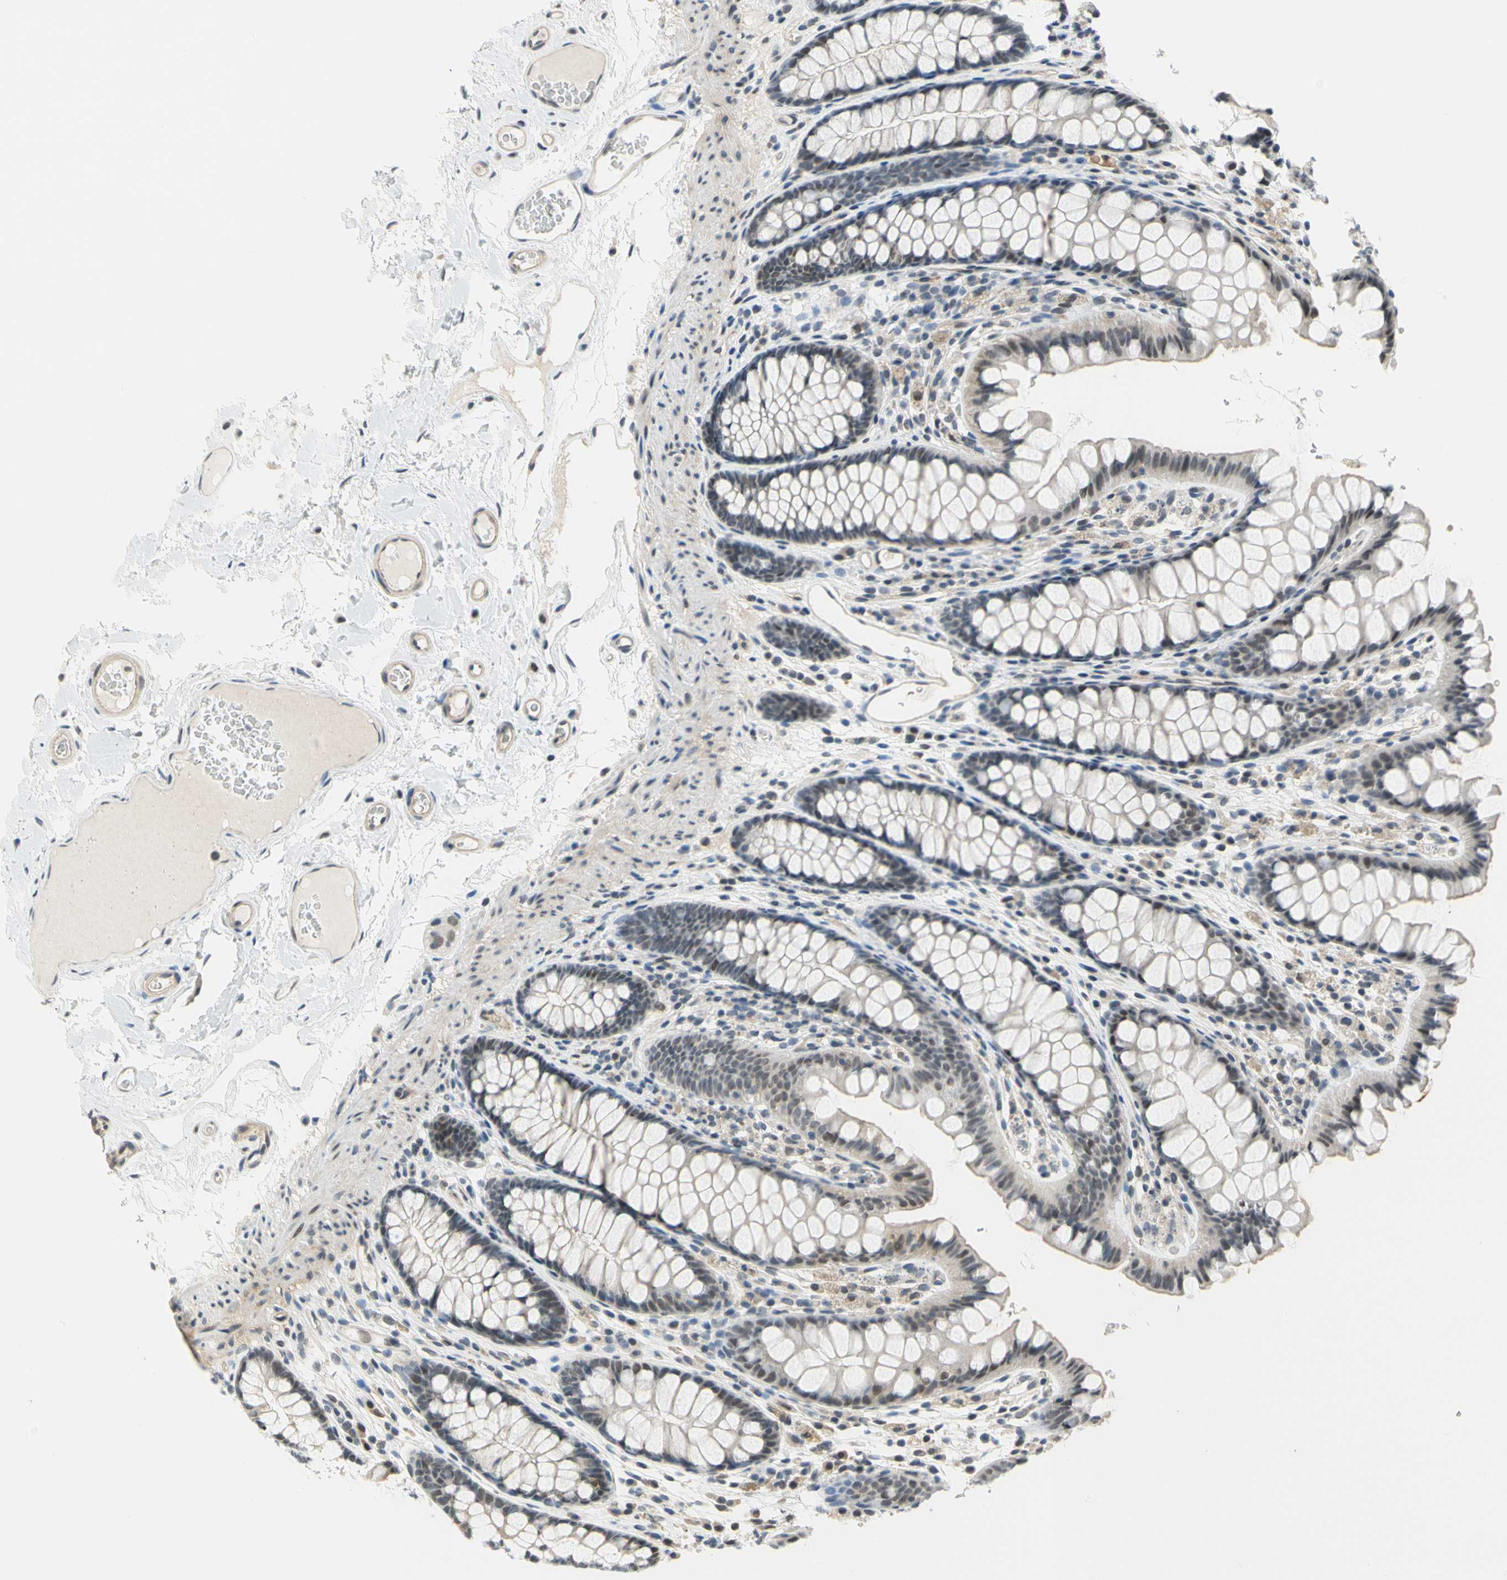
{"staining": {"intensity": "negative", "quantity": "none", "location": "none"}, "tissue": "colon", "cell_type": "Endothelial cells", "image_type": "normal", "snomed": [{"axis": "morphology", "description": "Normal tissue, NOS"}, {"axis": "topography", "description": "Colon"}], "caption": "DAB immunohistochemical staining of unremarkable human colon displays no significant staining in endothelial cells. Brightfield microscopy of immunohistochemistry (IHC) stained with DAB (brown) and hematoxylin (blue), captured at high magnification.", "gene": "IMPG2", "patient": {"sex": "female", "age": 55}}